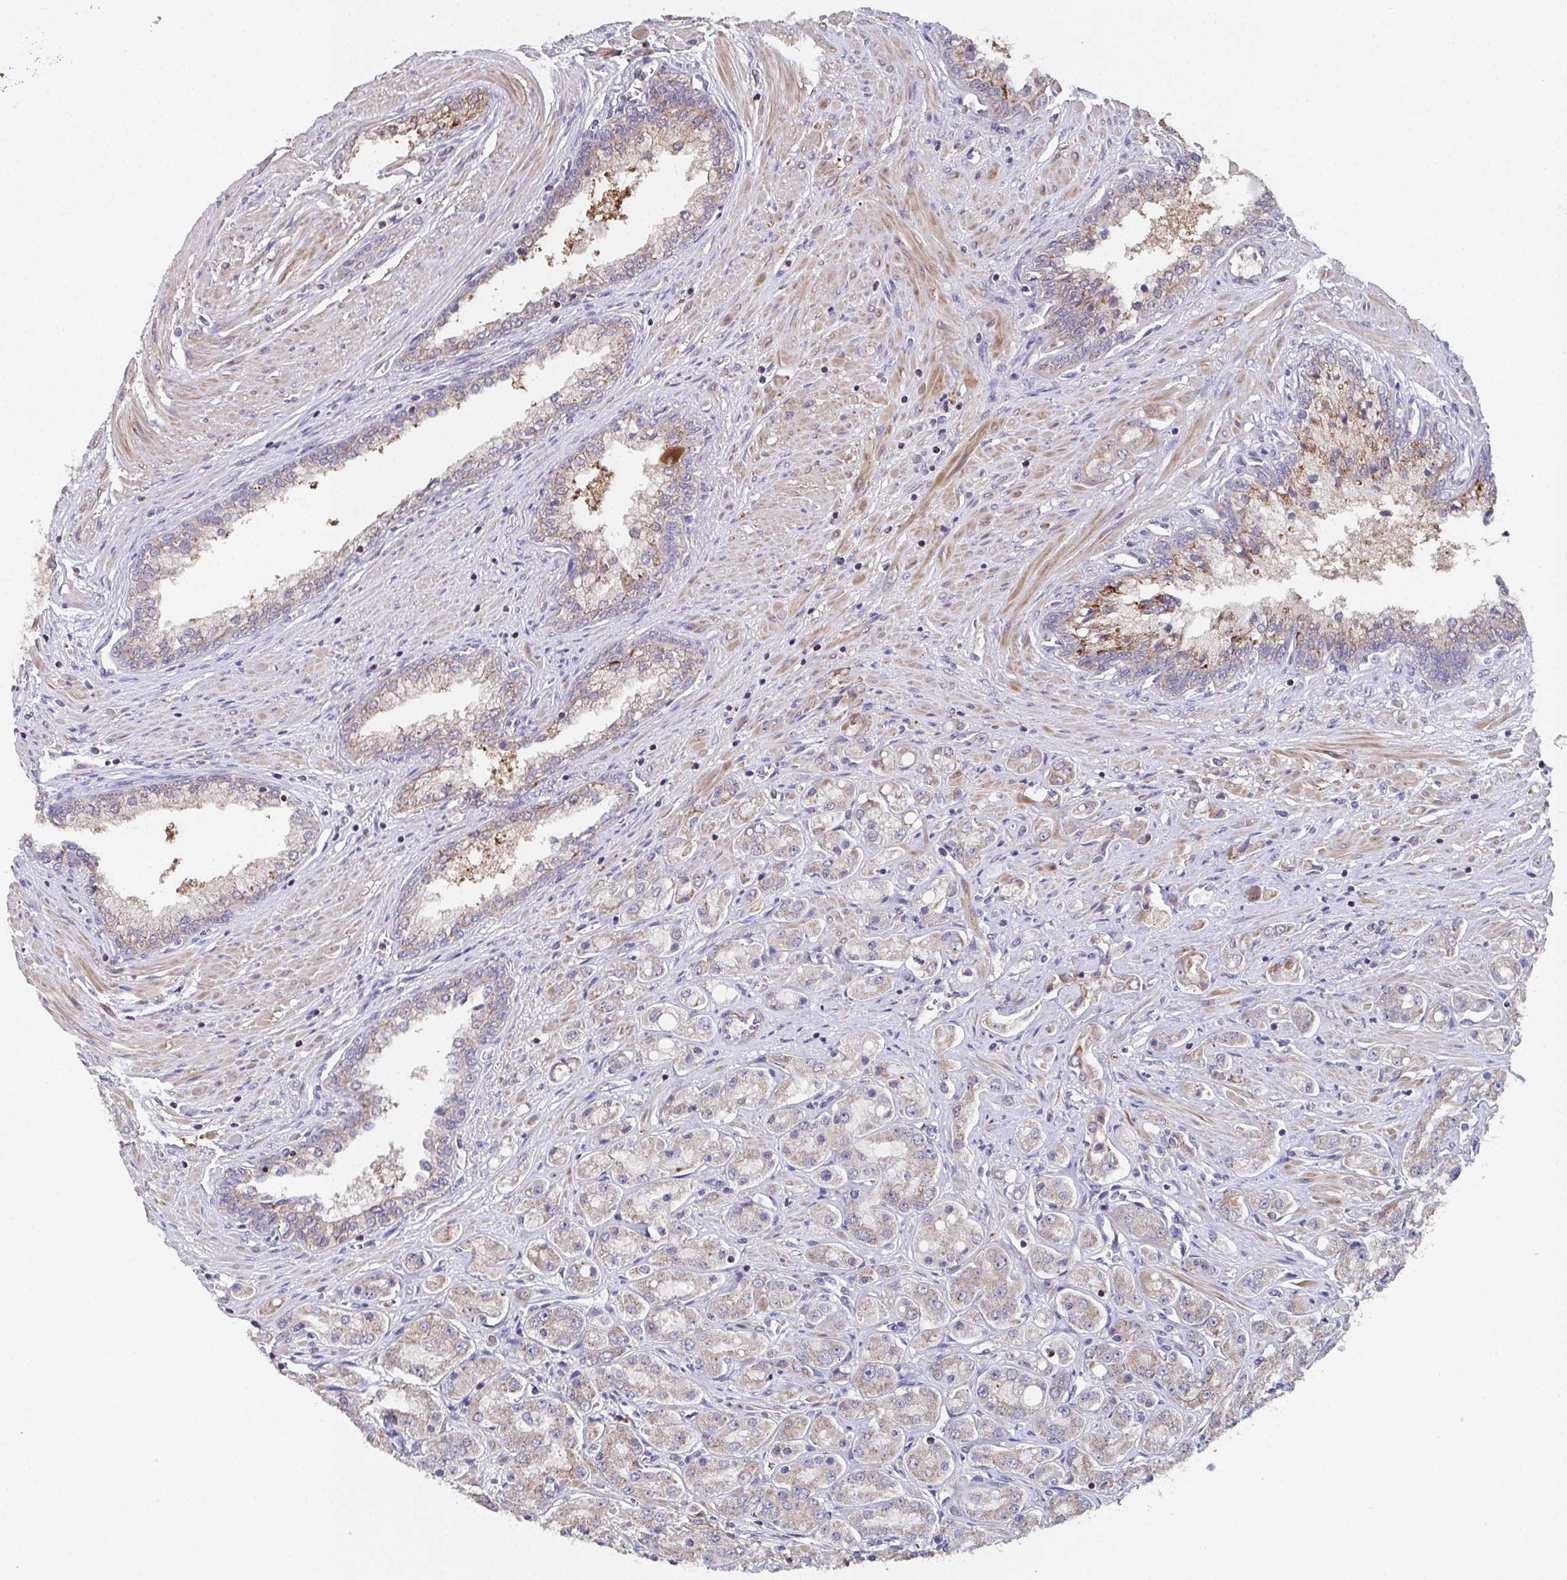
{"staining": {"intensity": "weak", "quantity": "25%-75%", "location": "cytoplasmic/membranous"}, "tissue": "prostate cancer", "cell_type": "Tumor cells", "image_type": "cancer", "snomed": [{"axis": "morphology", "description": "Adenocarcinoma, High grade"}, {"axis": "topography", "description": "Prostate"}], "caption": "The photomicrograph reveals a brown stain indicating the presence of a protein in the cytoplasmic/membranous of tumor cells in prostate cancer. (Brightfield microscopy of DAB IHC at high magnification).", "gene": "MT-ND3", "patient": {"sex": "male", "age": 67}}